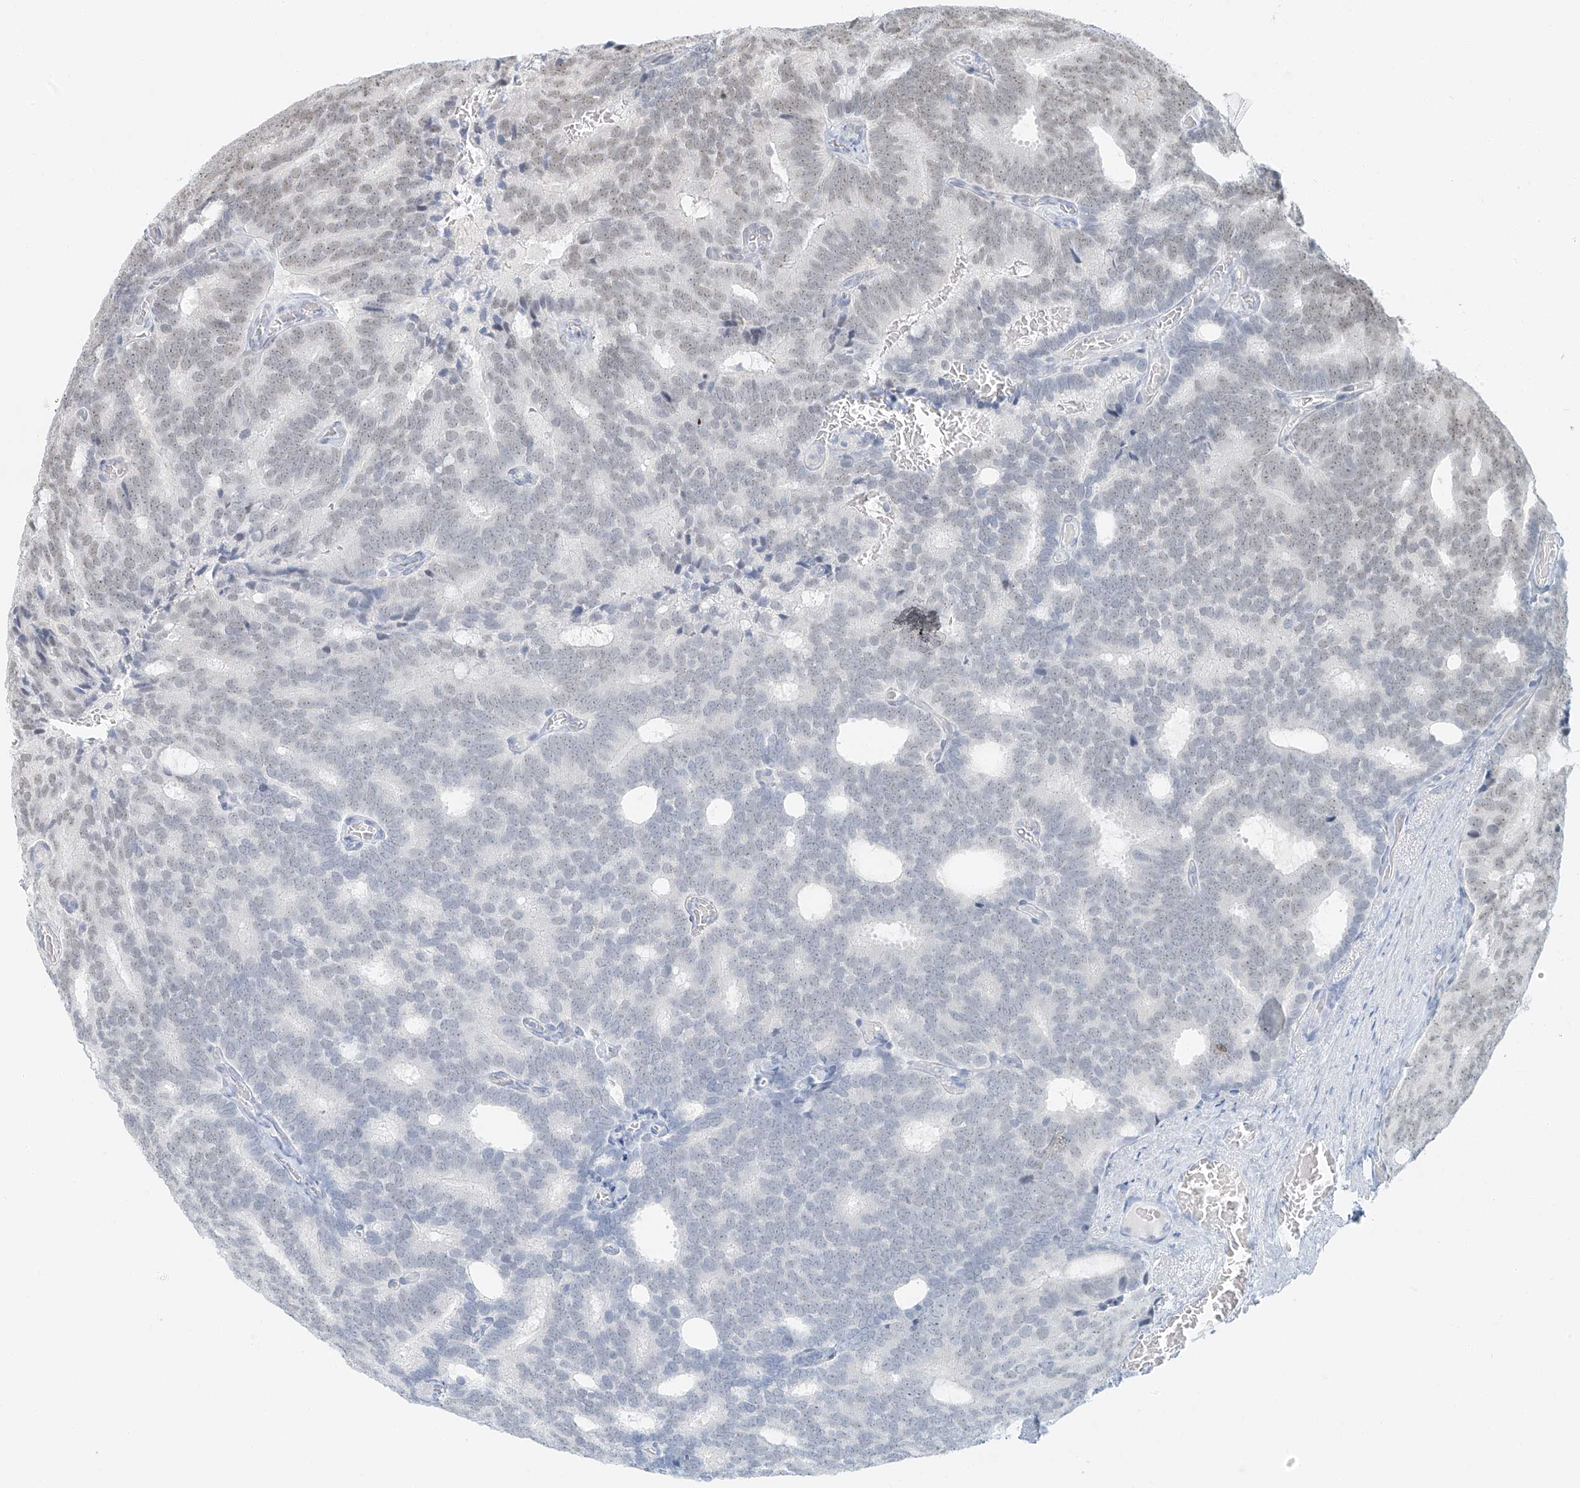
{"staining": {"intensity": "negative", "quantity": "none", "location": "none"}, "tissue": "prostate cancer", "cell_type": "Tumor cells", "image_type": "cancer", "snomed": [{"axis": "morphology", "description": "Adenocarcinoma, Low grade"}, {"axis": "topography", "description": "Prostate"}], "caption": "A micrograph of human prostate cancer (adenocarcinoma (low-grade)) is negative for staining in tumor cells. Nuclei are stained in blue.", "gene": "PGC", "patient": {"sex": "male", "age": 71}}